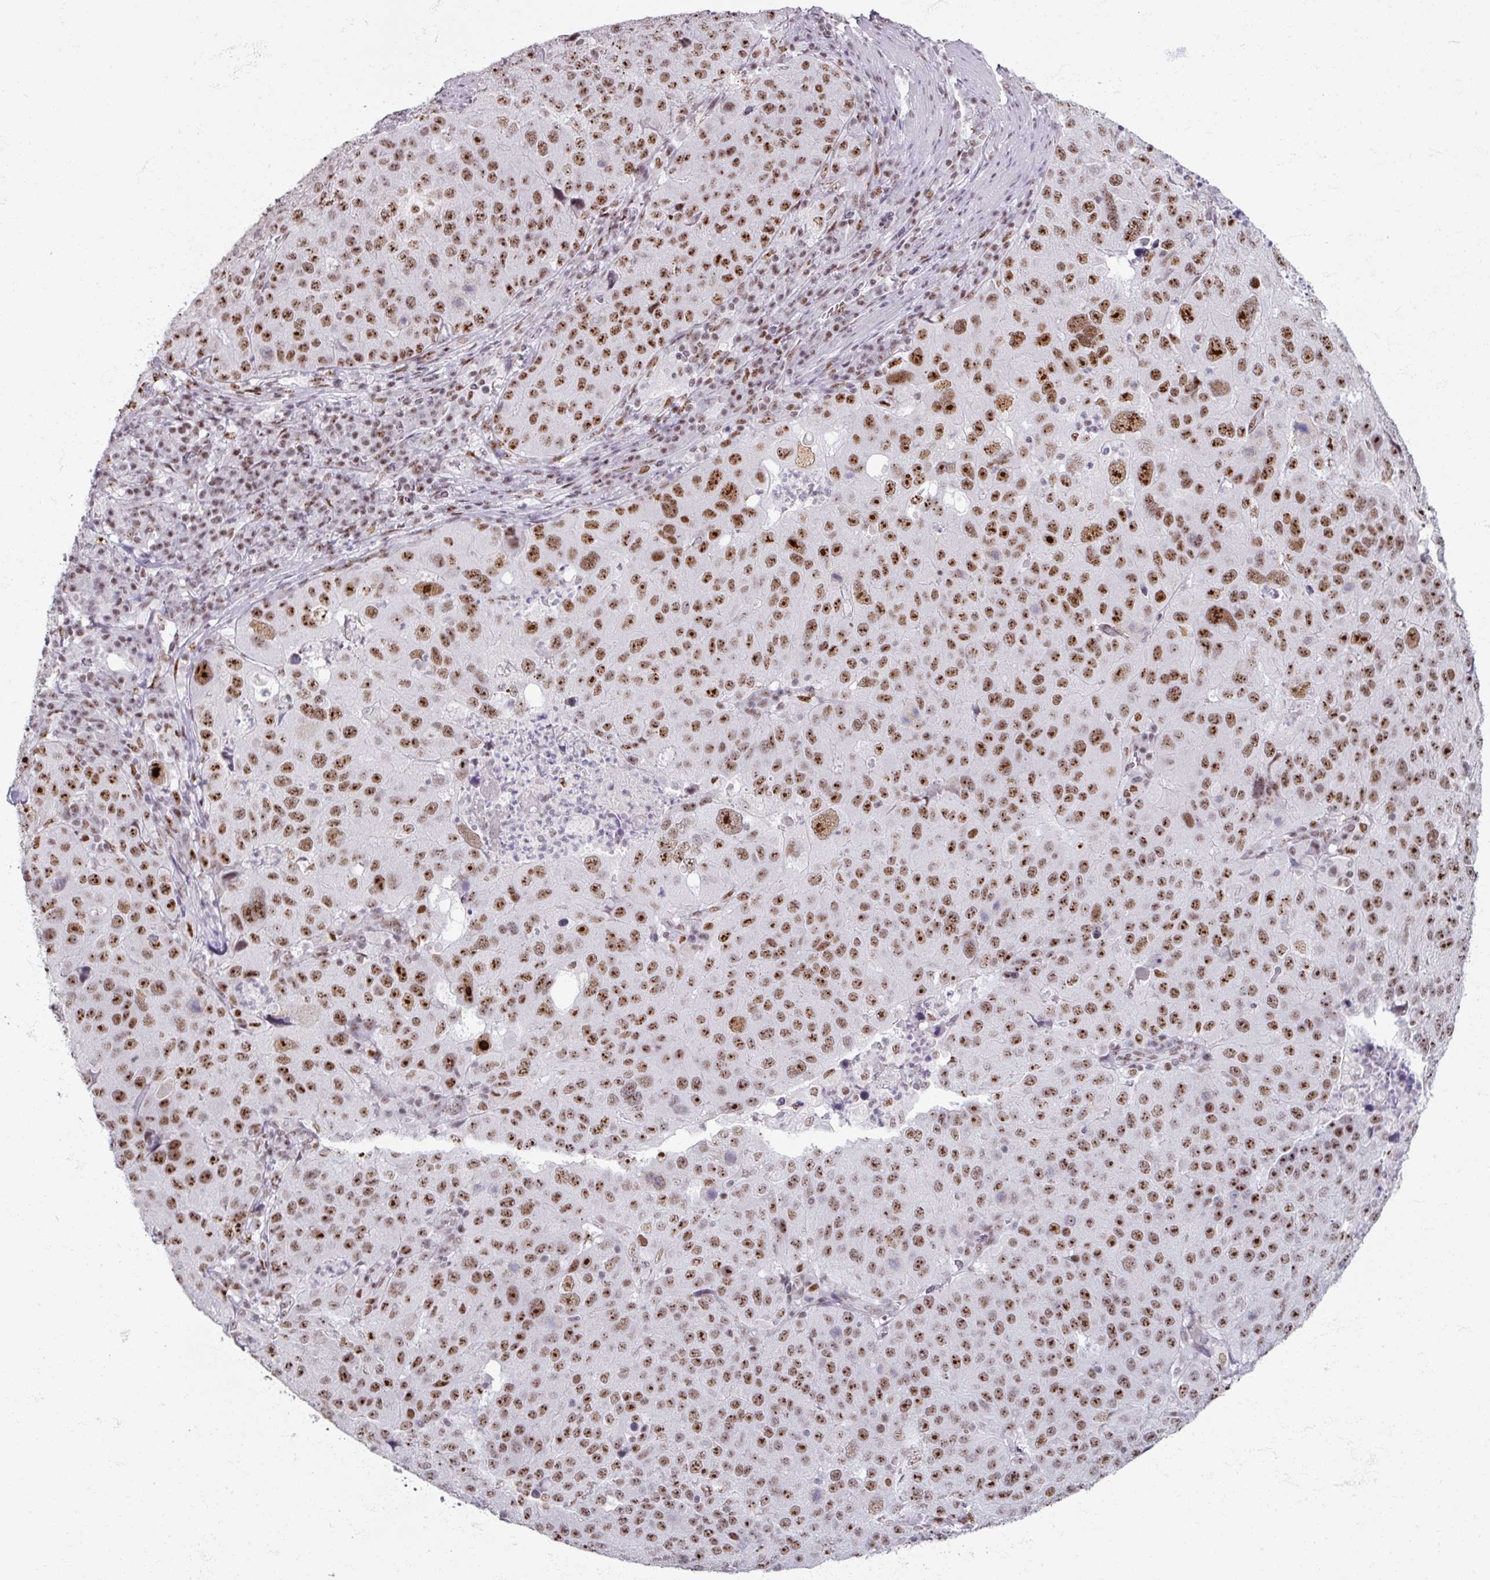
{"staining": {"intensity": "moderate", "quantity": ">75%", "location": "nuclear"}, "tissue": "stomach cancer", "cell_type": "Tumor cells", "image_type": "cancer", "snomed": [{"axis": "morphology", "description": "Adenocarcinoma, NOS"}, {"axis": "topography", "description": "Stomach"}], "caption": "A brown stain labels moderate nuclear staining of a protein in human stomach adenocarcinoma tumor cells.", "gene": "ADAR", "patient": {"sex": "male", "age": 71}}